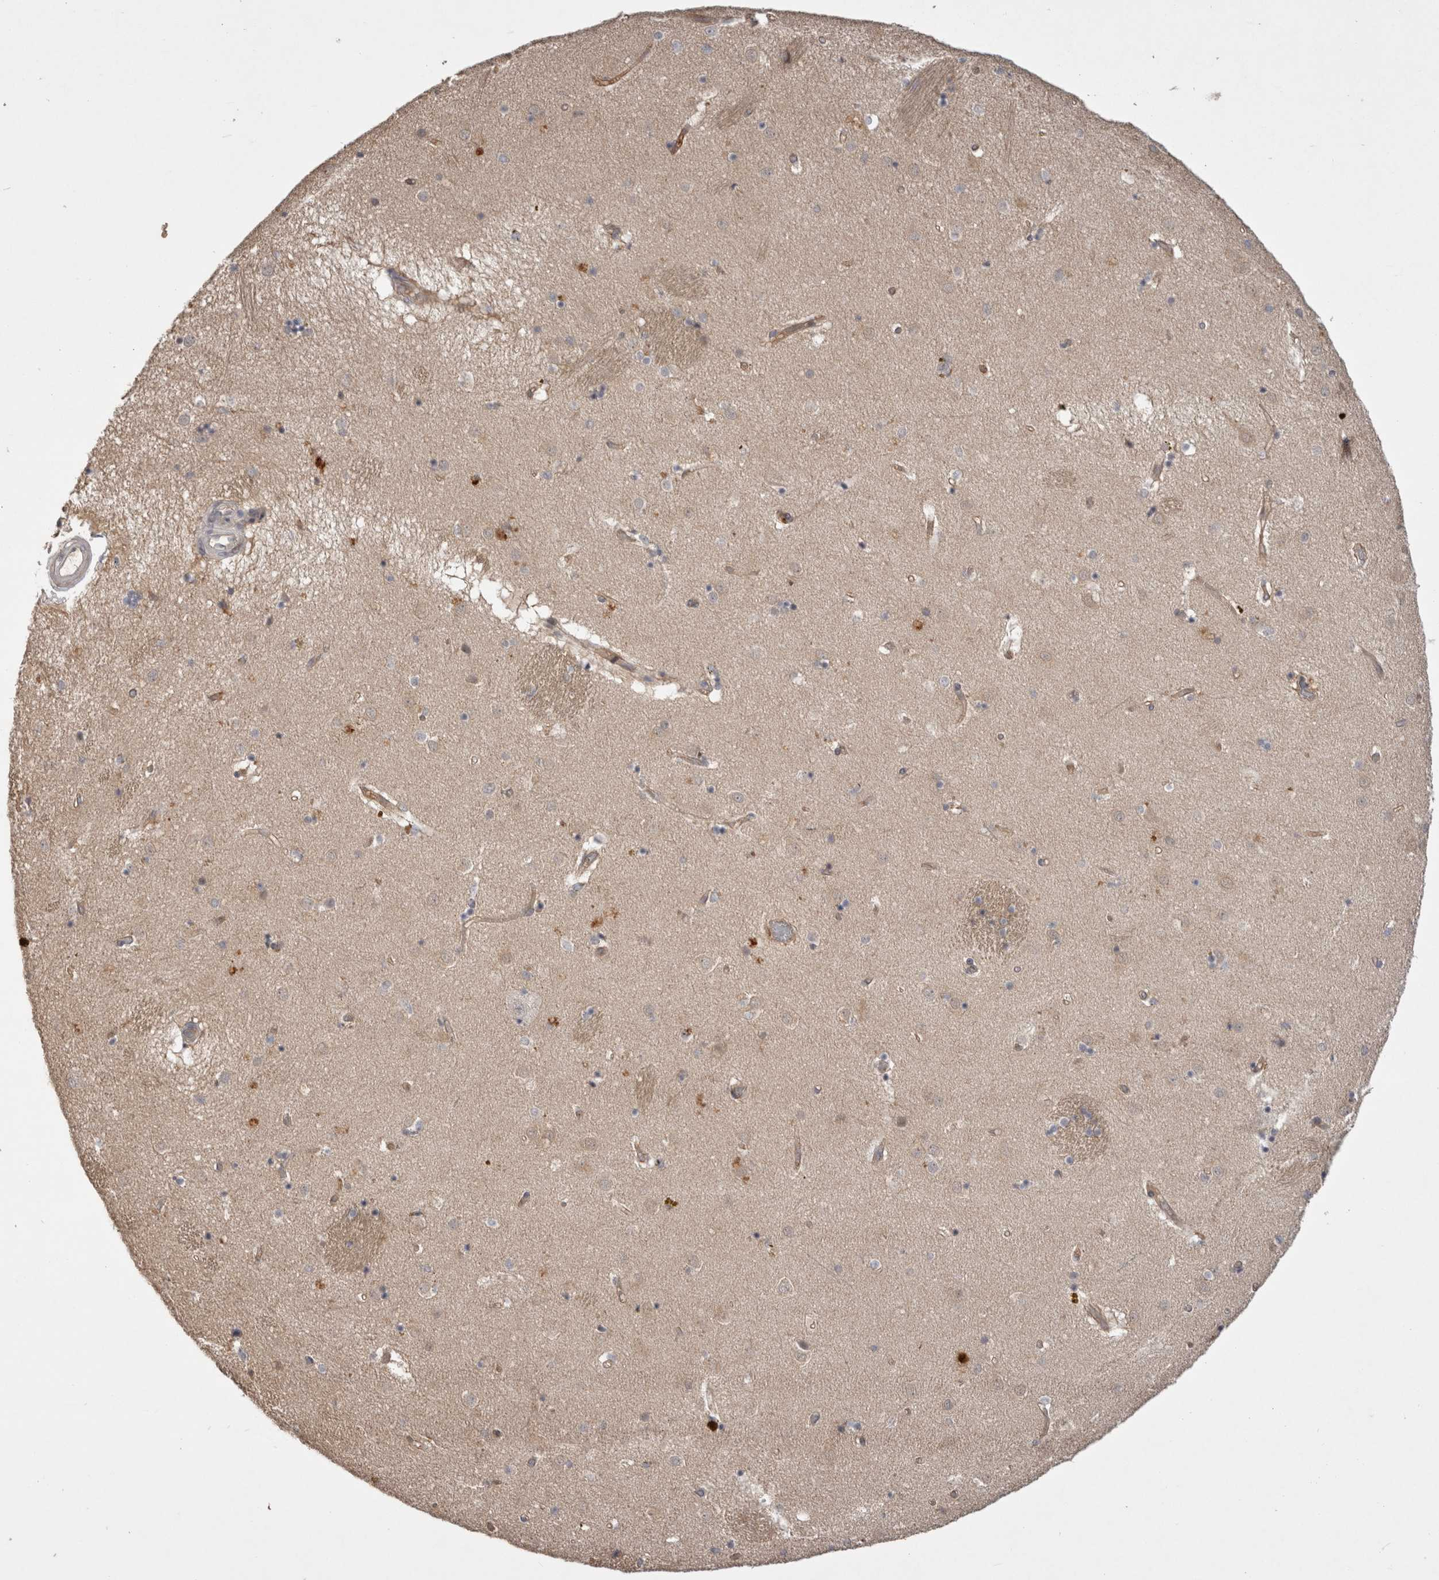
{"staining": {"intensity": "weak", "quantity": "<25%", "location": "cytoplasmic/membranous"}, "tissue": "caudate", "cell_type": "Glial cells", "image_type": "normal", "snomed": [{"axis": "morphology", "description": "Normal tissue, NOS"}, {"axis": "topography", "description": "Lateral ventricle wall"}], "caption": "Immunohistochemistry (IHC) of normal human caudate displays no positivity in glial cells.", "gene": "CERS3", "patient": {"sex": "male", "age": 70}}